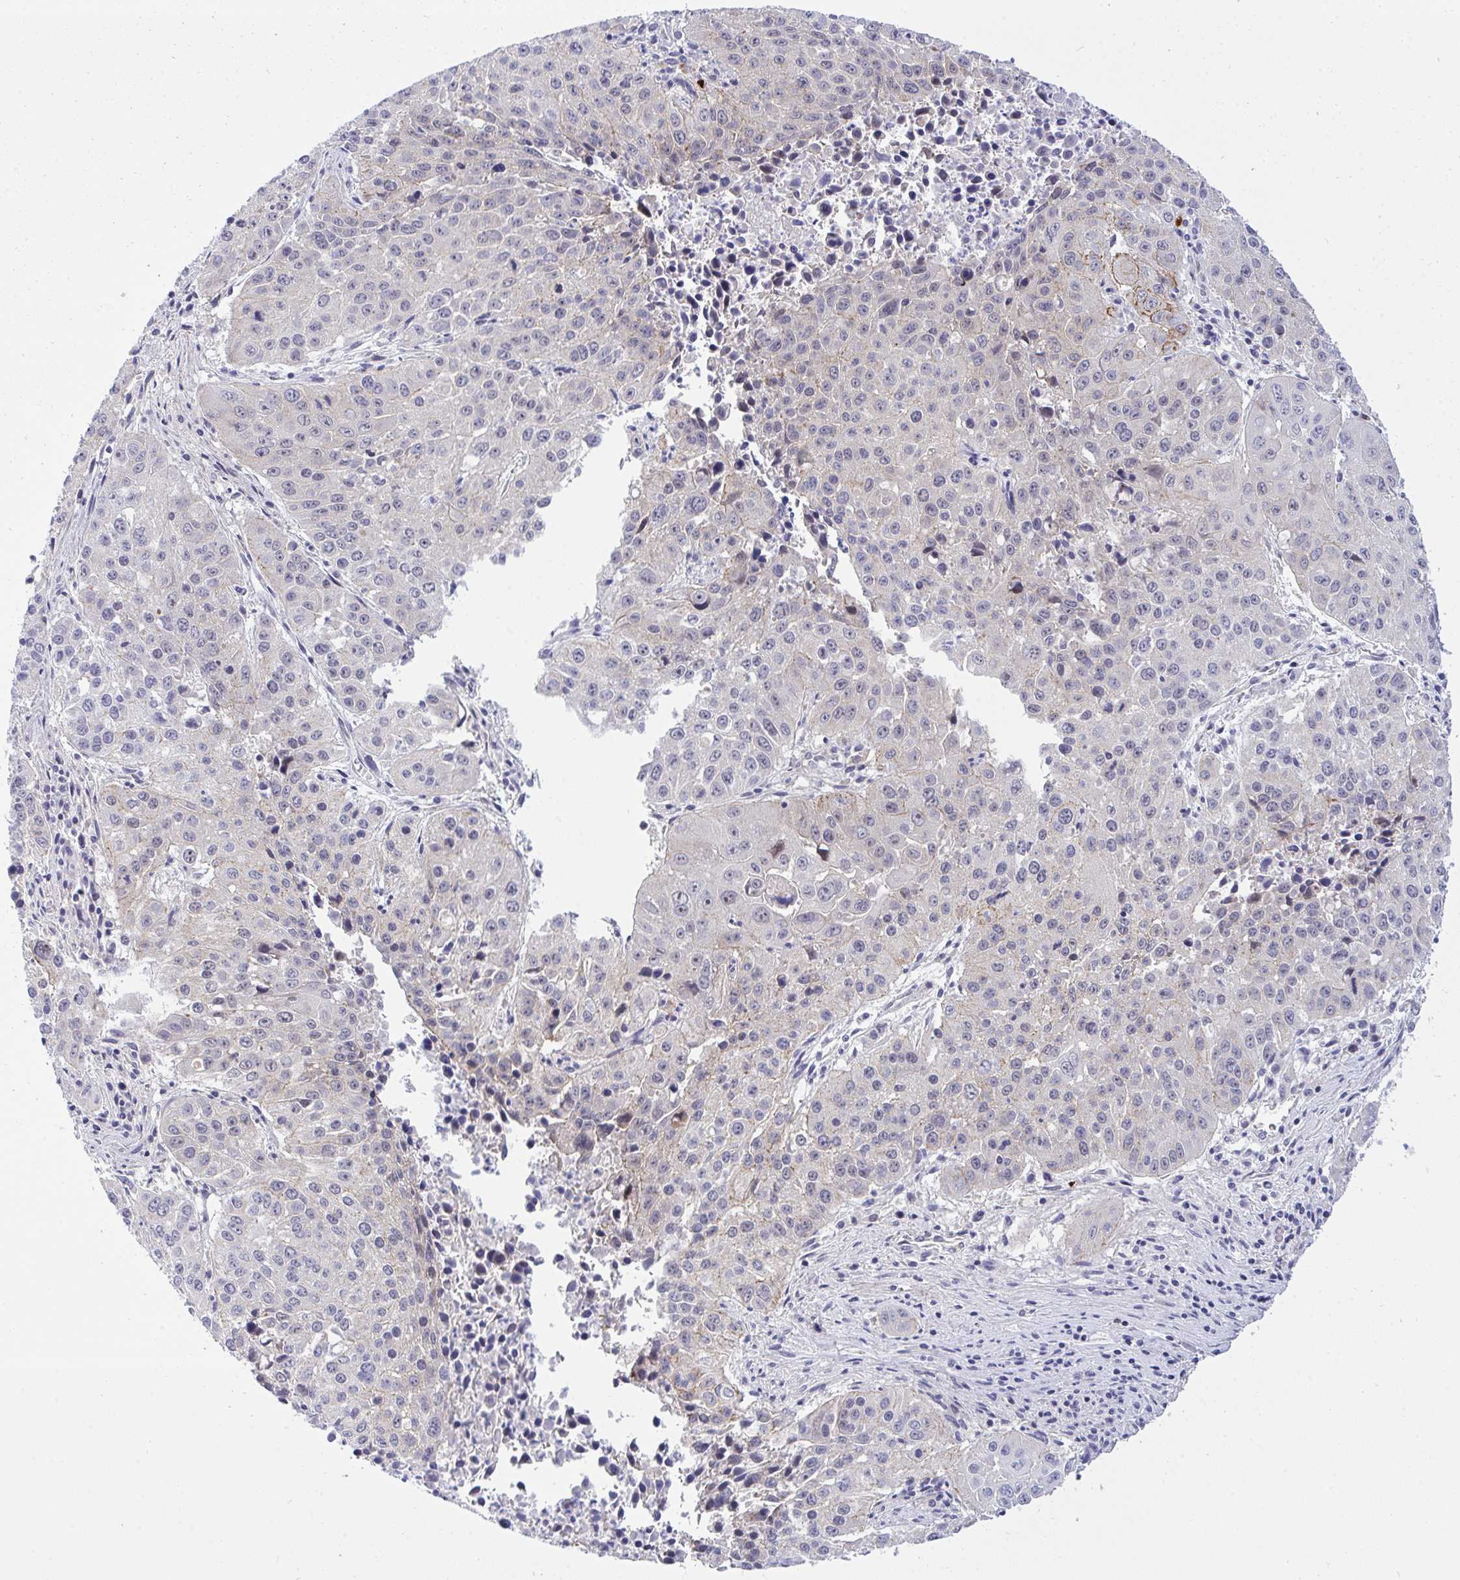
{"staining": {"intensity": "negative", "quantity": "none", "location": "none"}, "tissue": "lung cancer", "cell_type": "Tumor cells", "image_type": "cancer", "snomed": [{"axis": "morphology", "description": "Squamous cell carcinoma, NOS"}, {"axis": "topography", "description": "Lung"}], "caption": "Tumor cells show no significant positivity in lung squamous cell carcinoma.", "gene": "HOXD12", "patient": {"sex": "female", "age": 61}}